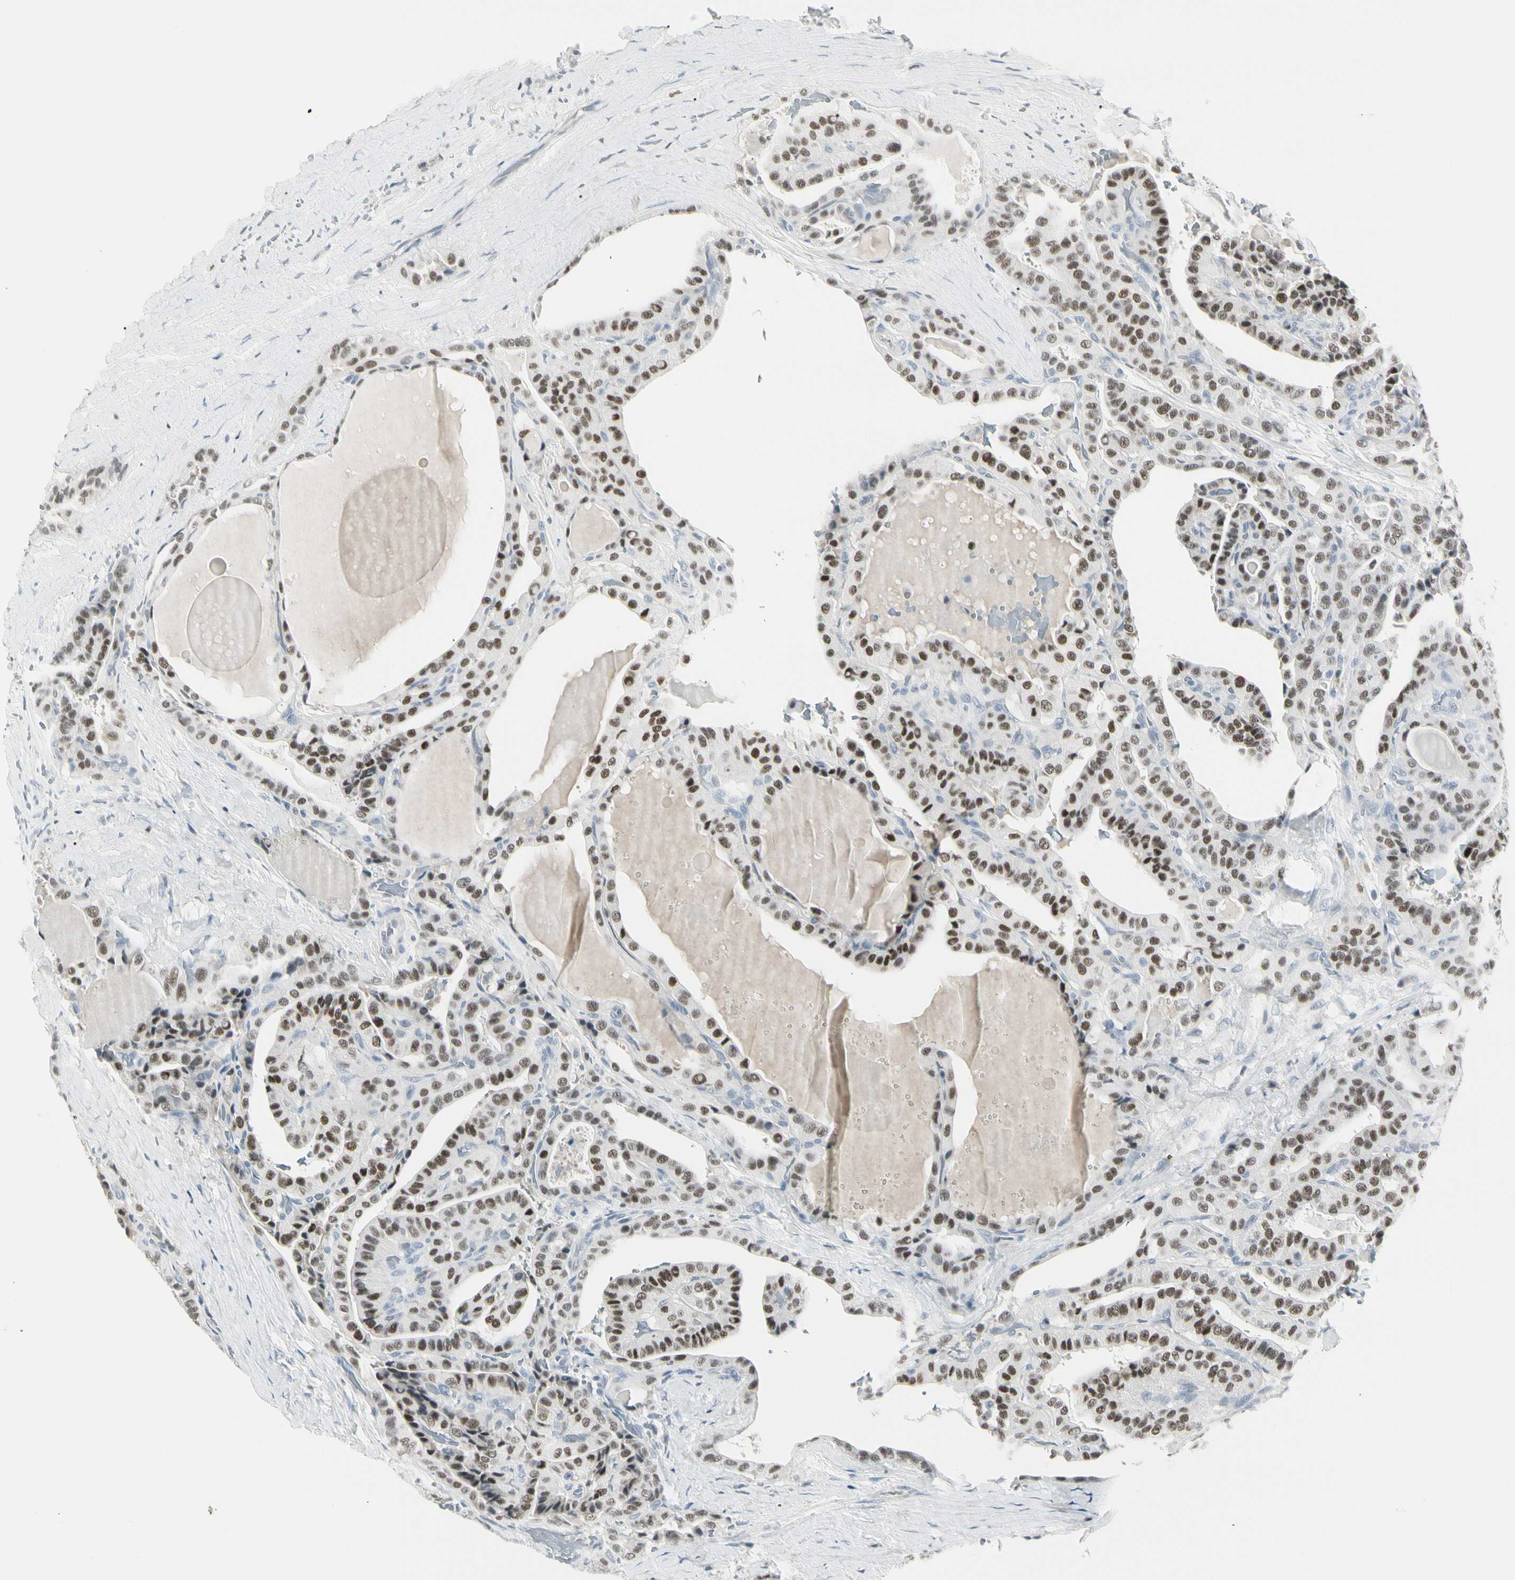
{"staining": {"intensity": "moderate", "quantity": ">75%", "location": "nuclear"}, "tissue": "thyroid cancer", "cell_type": "Tumor cells", "image_type": "cancer", "snomed": [{"axis": "morphology", "description": "Papillary adenocarcinoma, NOS"}, {"axis": "topography", "description": "Thyroid gland"}], "caption": "A photomicrograph showing moderate nuclear expression in approximately >75% of tumor cells in thyroid cancer (papillary adenocarcinoma), as visualized by brown immunohistochemical staining.", "gene": "ZBTB7B", "patient": {"sex": "male", "age": 77}}